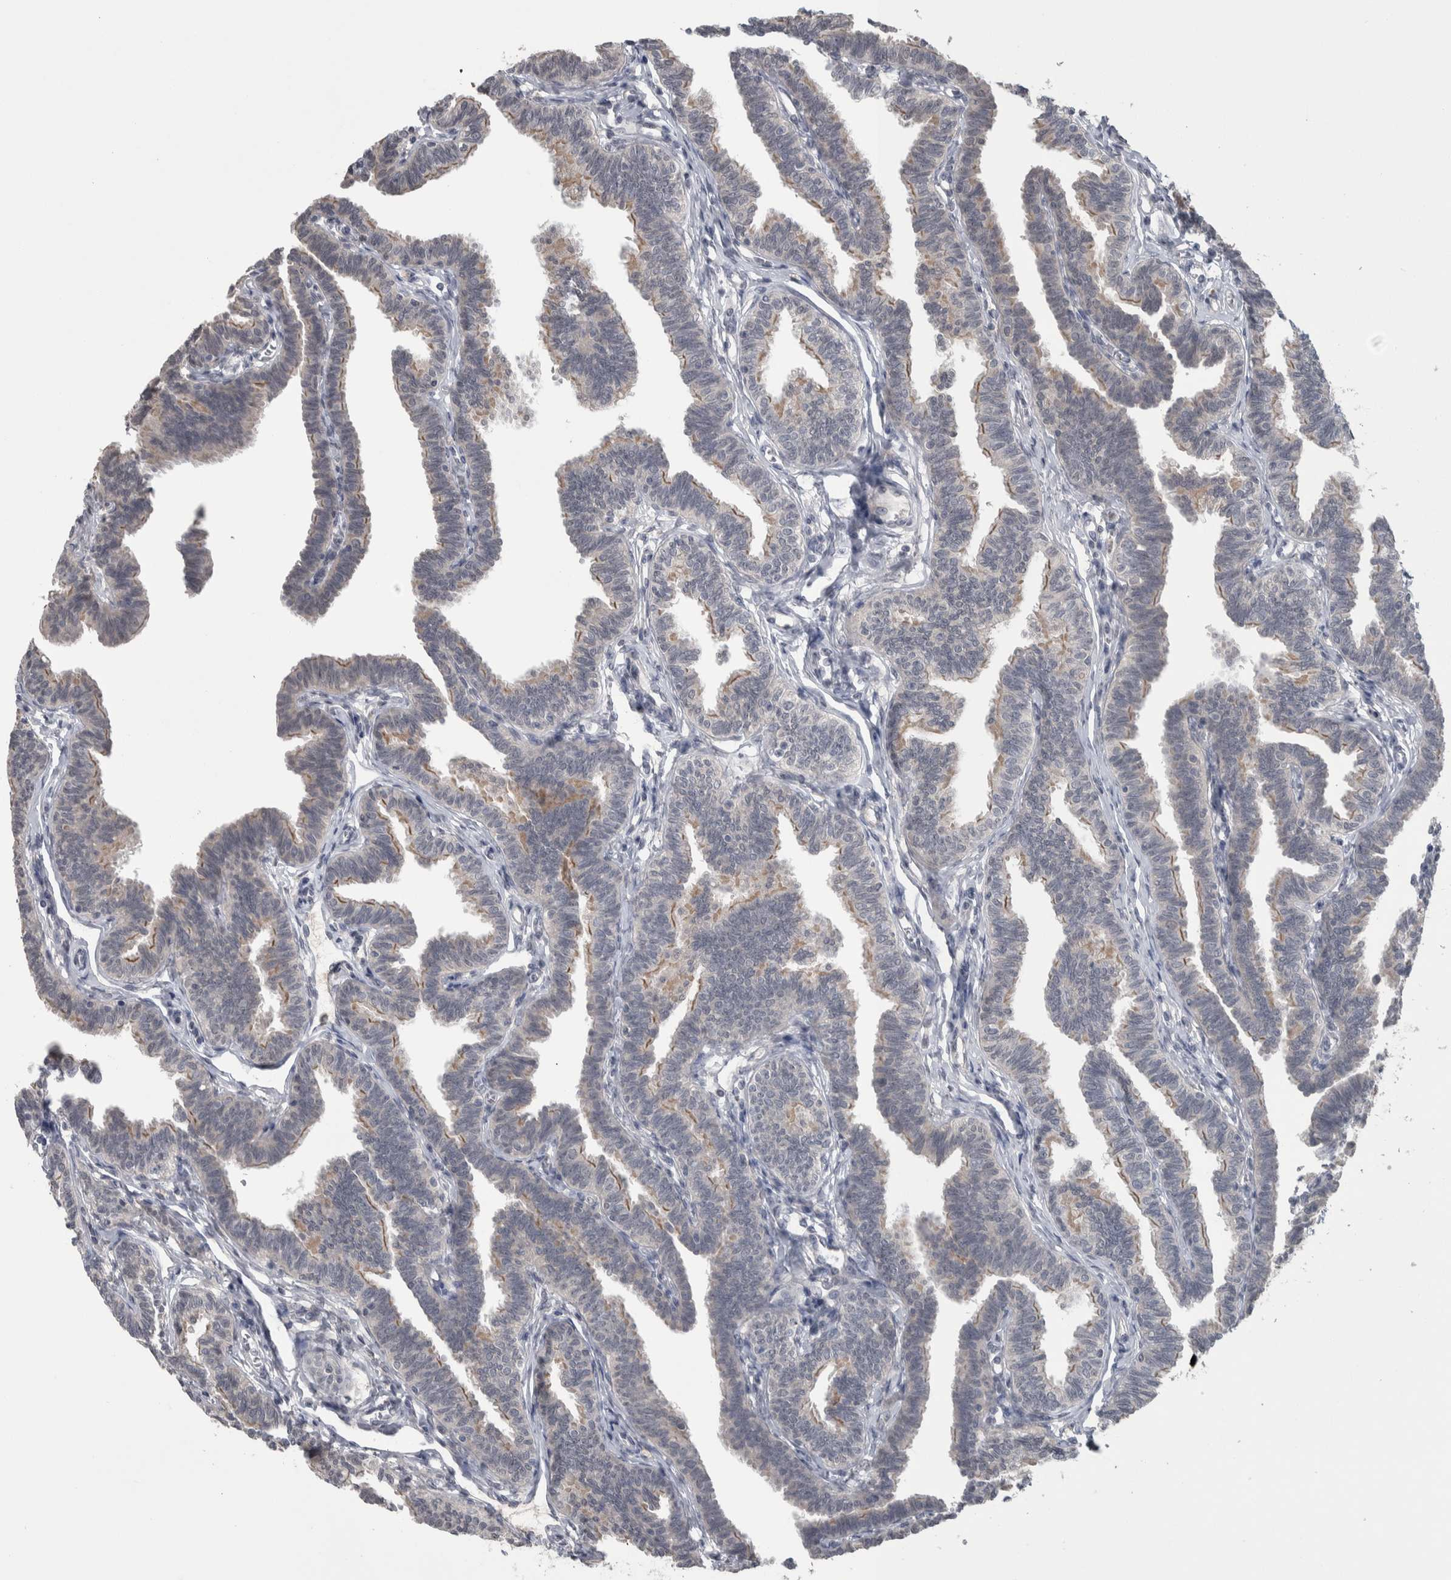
{"staining": {"intensity": "weak", "quantity": "25%-75%", "location": "cytoplasmic/membranous"}, "tissue": "fallopian tube", "cell_type": "Glandular cells", "image_type": "normal", "snomed": [{"axis": "morphology", "description": "Normal tissue, NOS"}, {"axis": "topography", "description": "Fallopian tube"}, {"axis": "topography", "description": "Ovary"}], "caption": "Immunohistochemical staining of benign fallopian tube demonstrates 25%-75% levels of weak cytoplasmic/membranous protein staining in approximately 25%-75% of glandular cells.", "gene": "CUL2", "patient": {"sex": "female", "age": 23}}